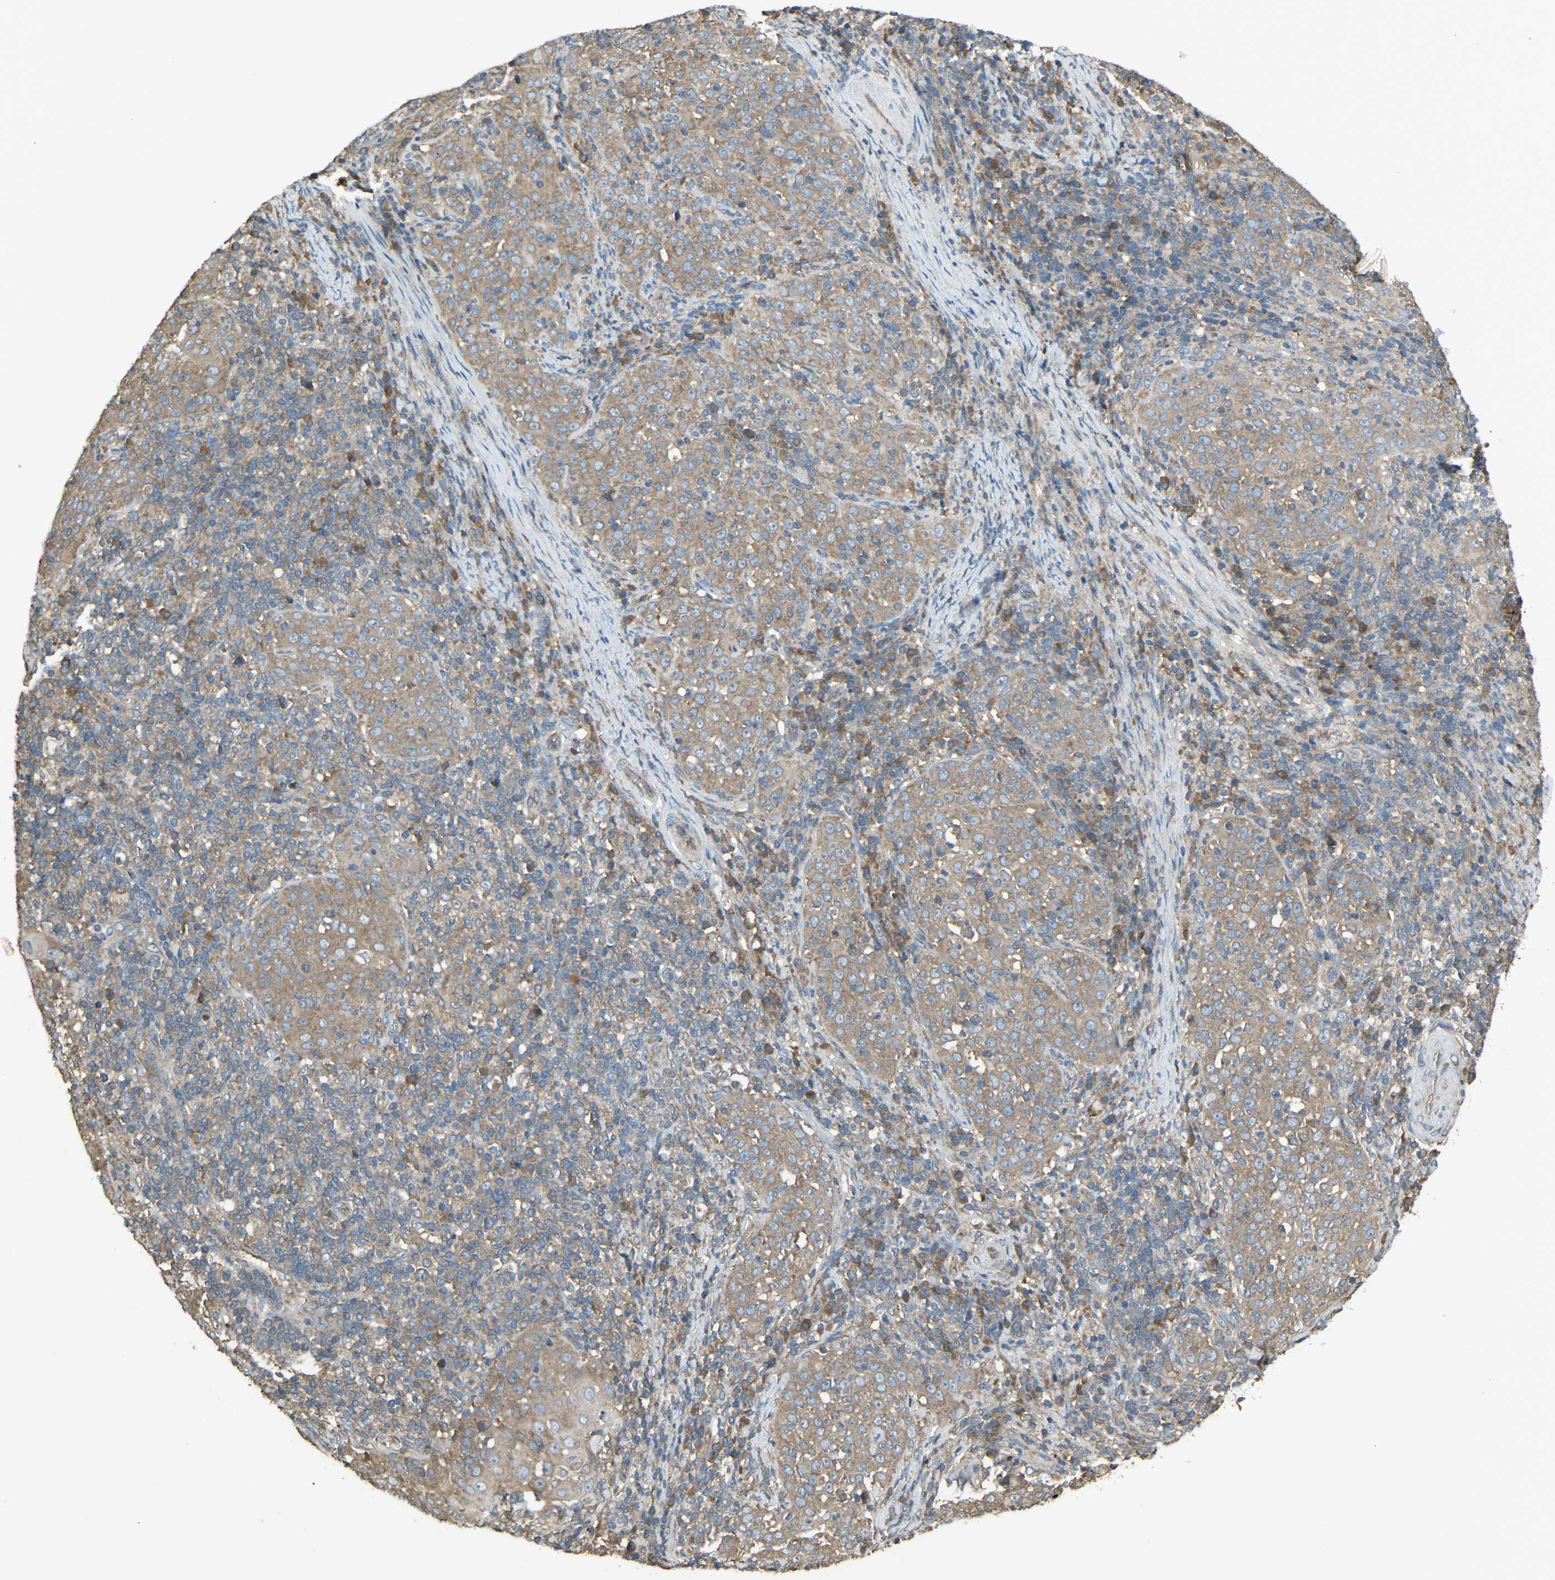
{"staining": {"intensity": "weak", "quantity": ">75%", "location": "cytoplasmic/membranous"}, "tissue": "cervical cancer", "cell_type": "Tumor cells", "image_type": "cancer", "snomed": [{"axis": "morphology", "description": "Squamous cell carcinoma, NOS"}, {"axis": "topography", "description": "Cervix"}], "caption": "The photomicrograph displays immunohistochemical staining of cervical squamous cell carcinoma. There is weak cytoplasmic/membranous expression is identified in approximately >75% of tumor cells.", "gene": "AIMP1", "patient": {"sex": "female", "age": 51}}